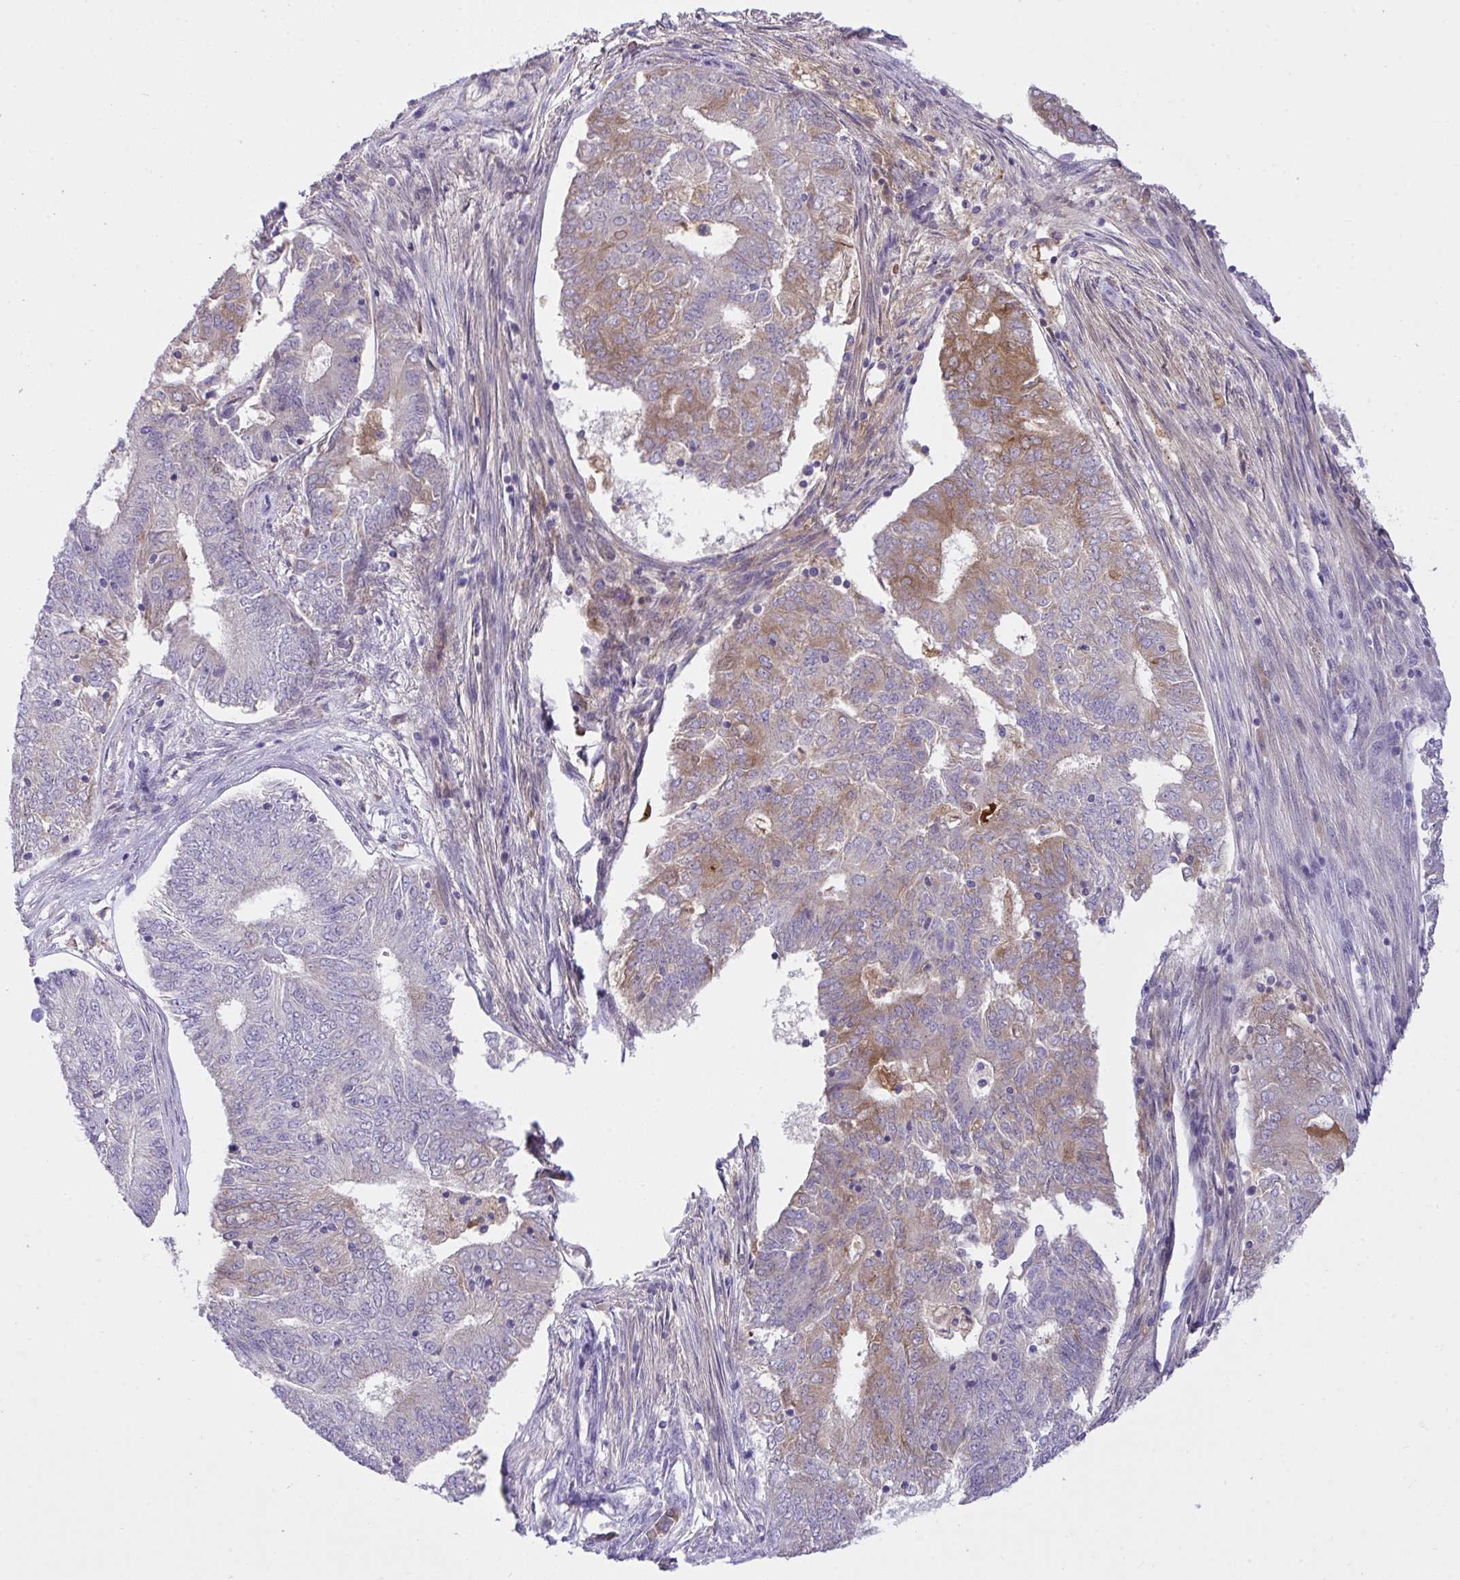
{"staining": {"intensity": "moderate", "quantity": "<25%", "location": "cytoplasmic/membranous"}, "tissue": "endometrial cancer", "cell_type": "Tumor cells", "image_type": "cancer", "snomed": [{"axis": "morphology", "description": "Adenocarcinoma, NOS"}, {"axis": "topography", "description": "Endometrium"}], "caption": "Moderate cytoplasmic/membranous staining for a protein is seen in about <25% of tumor cells of endometrial cancer (adenocarcinoma) using immunohistochemistry.", "gene": "ZNF581", "patient": {"sex": "female", "age": 62}}